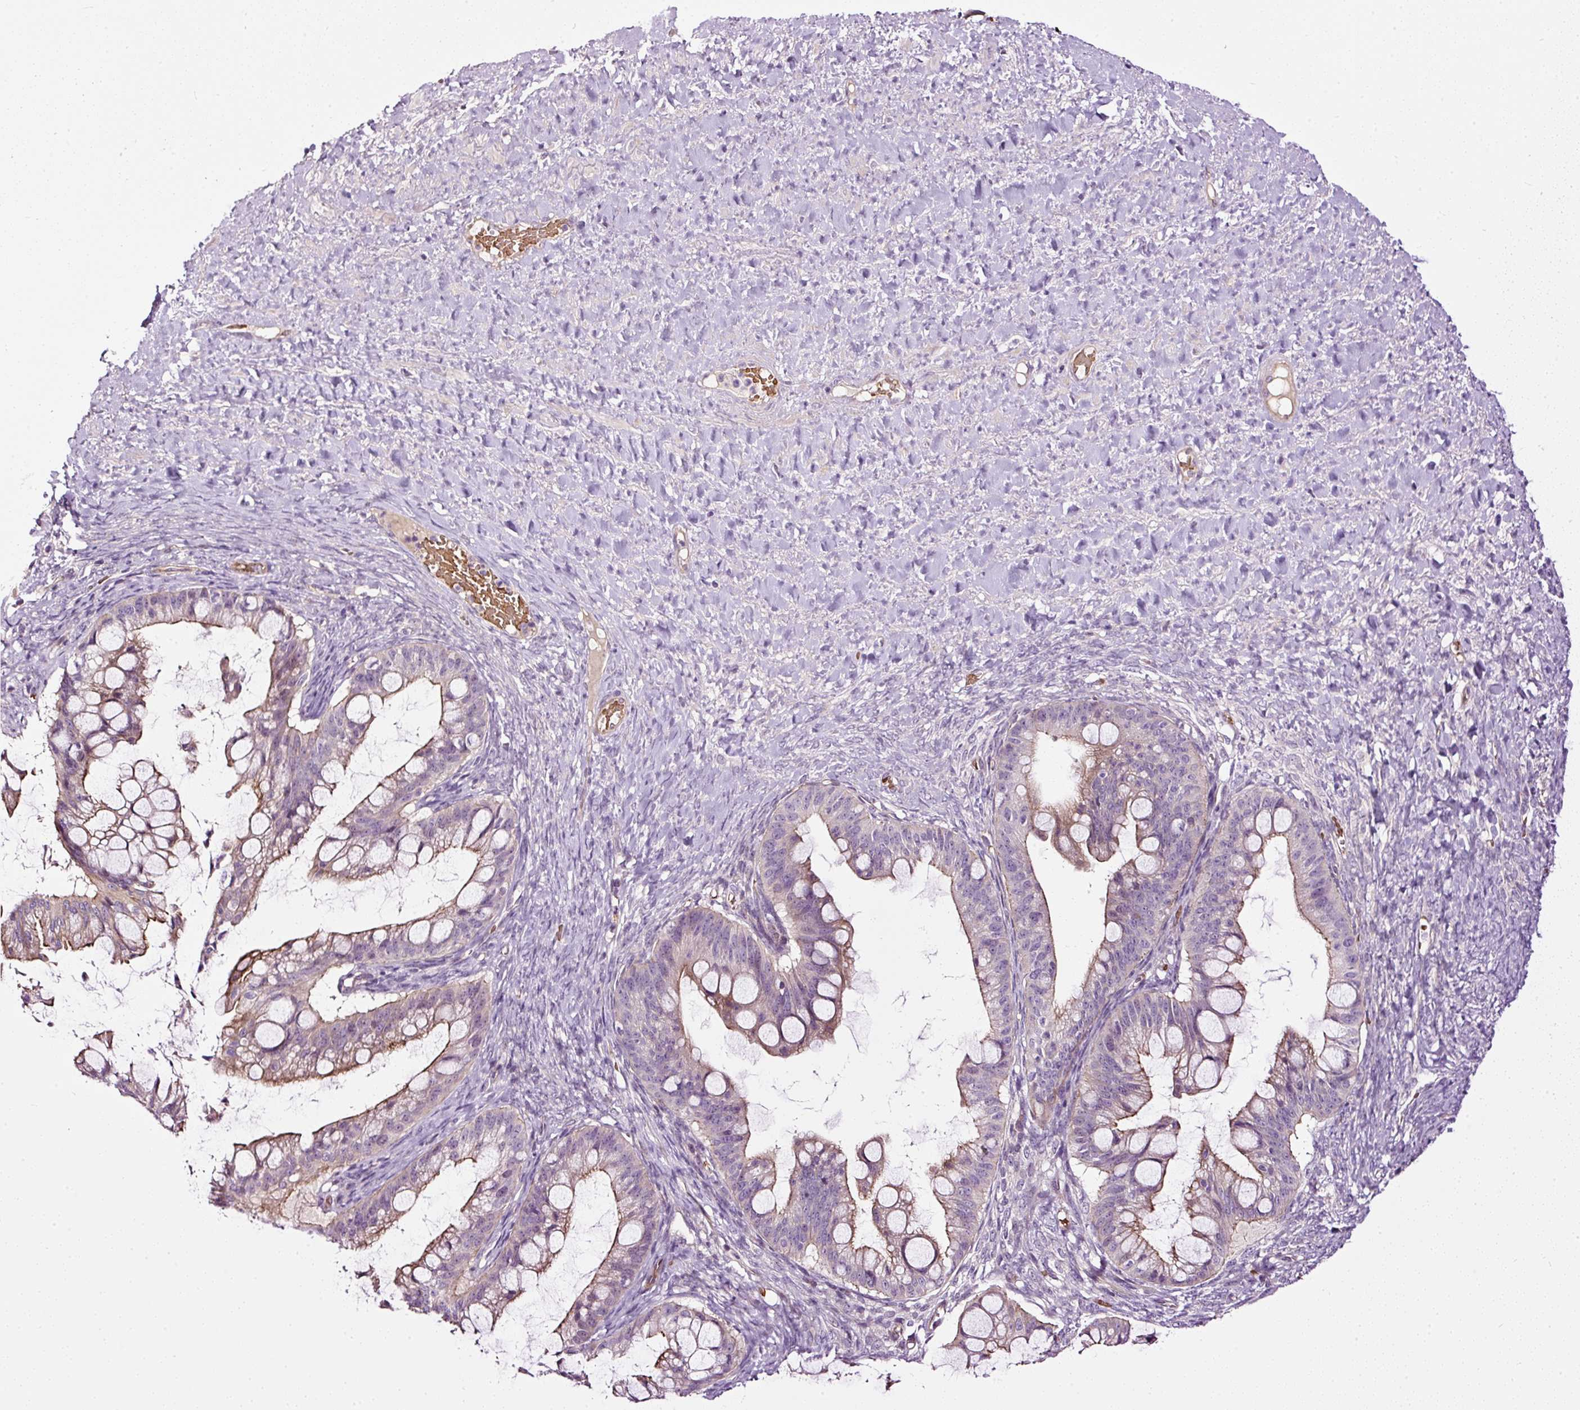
{"staining": {"intensity": "moderate", "quantity": "25%-75%", "location": "cytoplasmic/membranous"}, "tissue": "ovarian cancer", "cell_type": "Tumor cells", "image_type": "cancer", "snomed": [{"axis": "morphology", "description": "Cystadenocarcinoma, mucinous, NOS"}, {"axis": "topography", "description": "Ovary"}], "caption": "The image demonstrates staining of mucinous cystadenocarcinoma (ovarian), revealing moderate cytoplasmic/membranous protein positivity (brown color) within tumor cells. (DAB (3,3'-diaminobenzidine) IHC, brown staining for protein, blue staining for nuclei).", "gene": "USHBP1", "patient": {"sex": "female", "age": 73}}